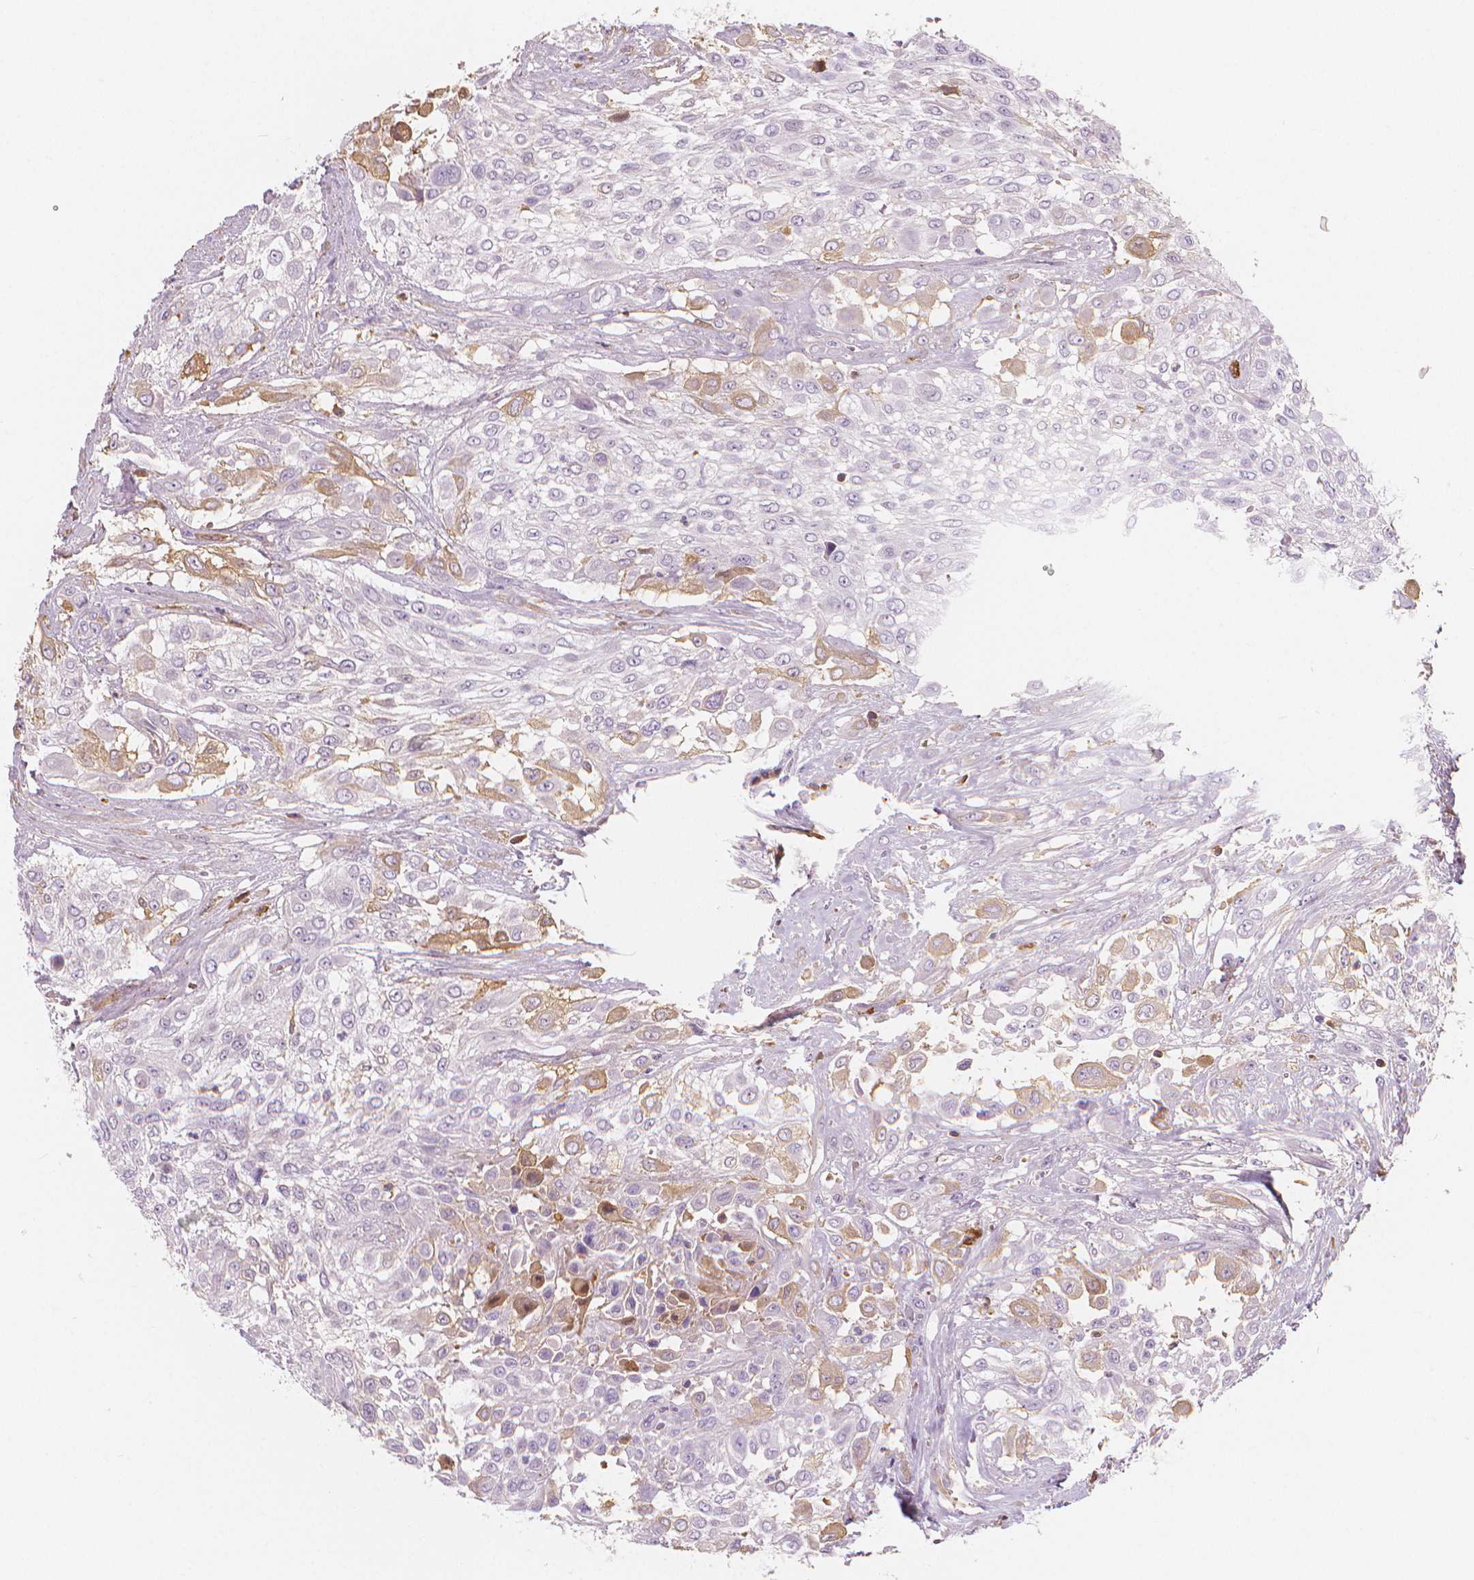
{"staining": {"intensity": "negative", "quantity": "none", "location": "none"}, "tissue": "urothelial cancer", "cell_type": "Tumor cells", "image_type": "cancer", "snomed": [{"axis": "morphology", "description": "Urothelial carcinoma, High grade"}, {"axis": "topography", "description": "Urinary bladder"}], "caption": "DAB immunohistochemical staining of high-grade urothelial carcinoma demonstrates no significant staining in tumor cells.", "gene": "APOA4", "patient": {"sex": "male", "age": 57}}